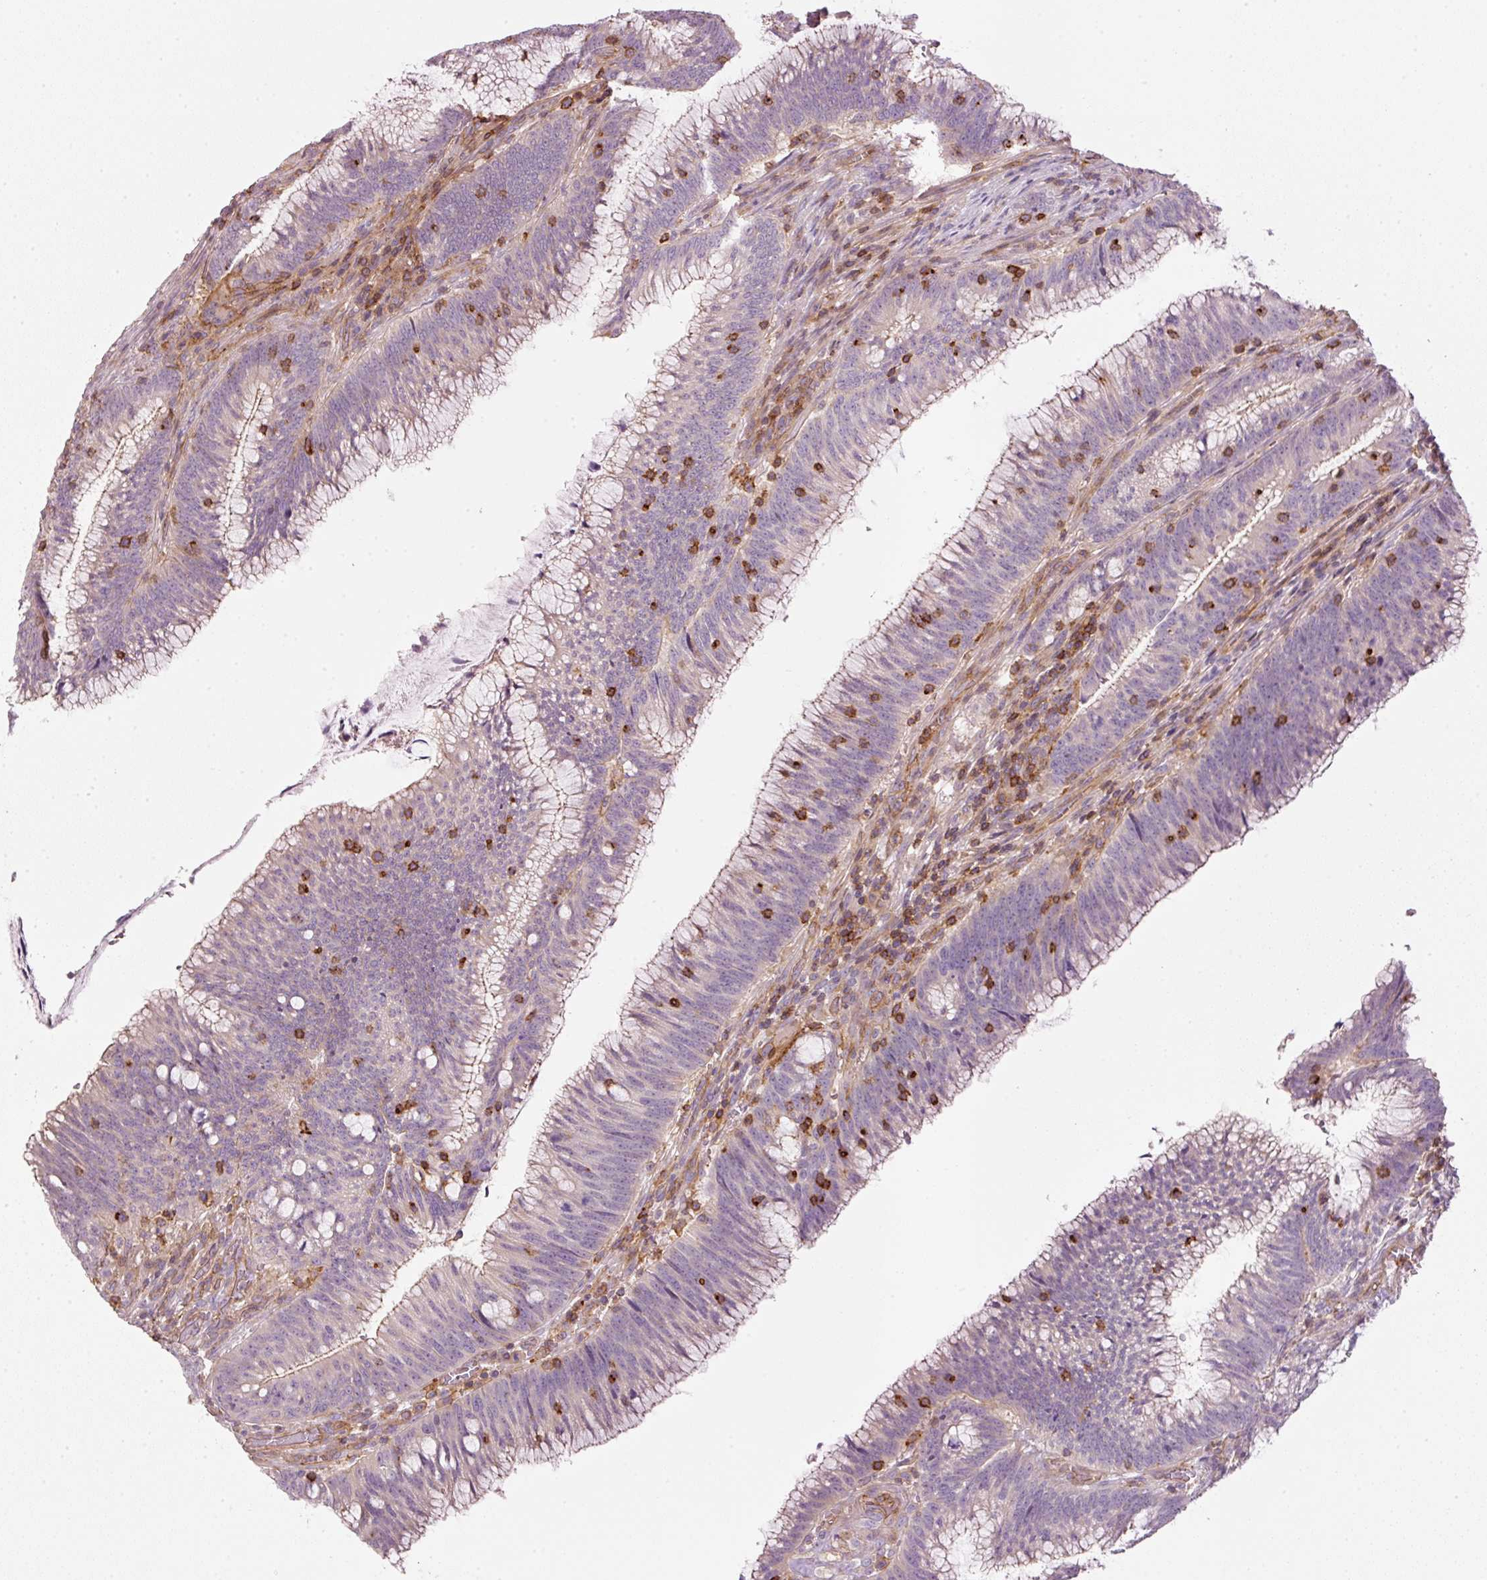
{"staining": {"intensity": "negative", "quantity": "none", "location": "none"}, "tissue": "colorectal cancer", "cell_type": "Tumor cells", "image_type": "cancer", "snomed": [{"axis": "morphology", "description": "Adenocarcinoma, NOS"}, {"axis": "topography", "description": "Rectum"}], "caption": "Immunohistochemistry (IHC) image of human adenocarcinoma (colorectal) stained for a protein (brown), which demonstrates no expression in tumor cells.", "gene": "SIPA1", "patient": {"sex": "female", "age": 77}}